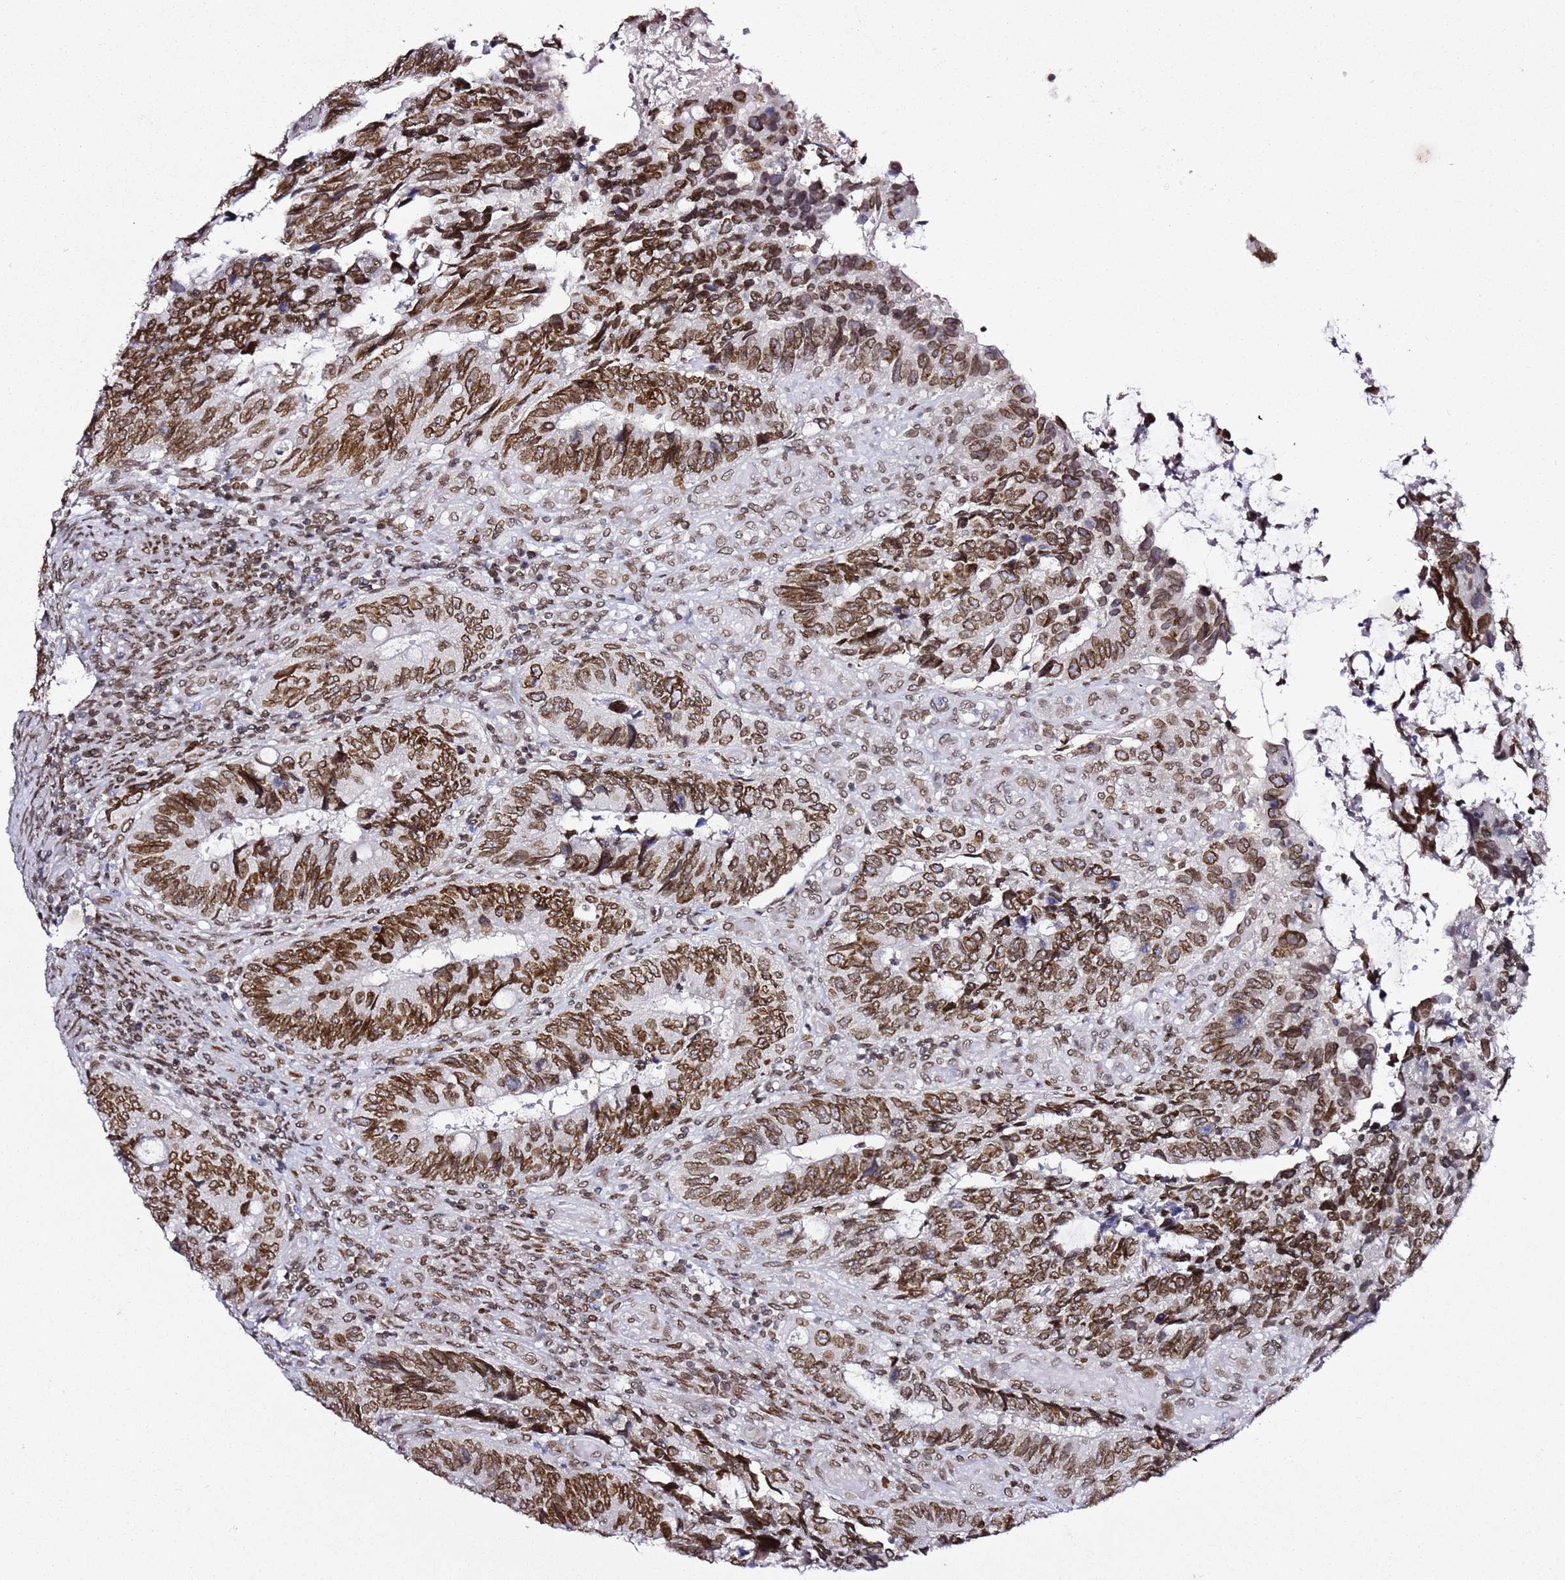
{"staining": {"intensity": "moderate", "quantity": ">75%", "location": "cytoplasmic/membranous,nuclear"}, "tissue": "colorectal cancer", "cell_type": "Tumor cells", "image_type": "cancer", "snomed": [{"axis": "morphology", "description": "Adenocarcinoma, NOS"}, {"axis": "topography", "description": "Colon"}], "caption": "Colorectal cancer (adenocarcinoma) tissue exhibits moderate cytoplasmic/membranous and nuclear positivity in about >75% of tumor cells", "gene": "POU6F1", "patient": {"sex": "male", "age": 87}}